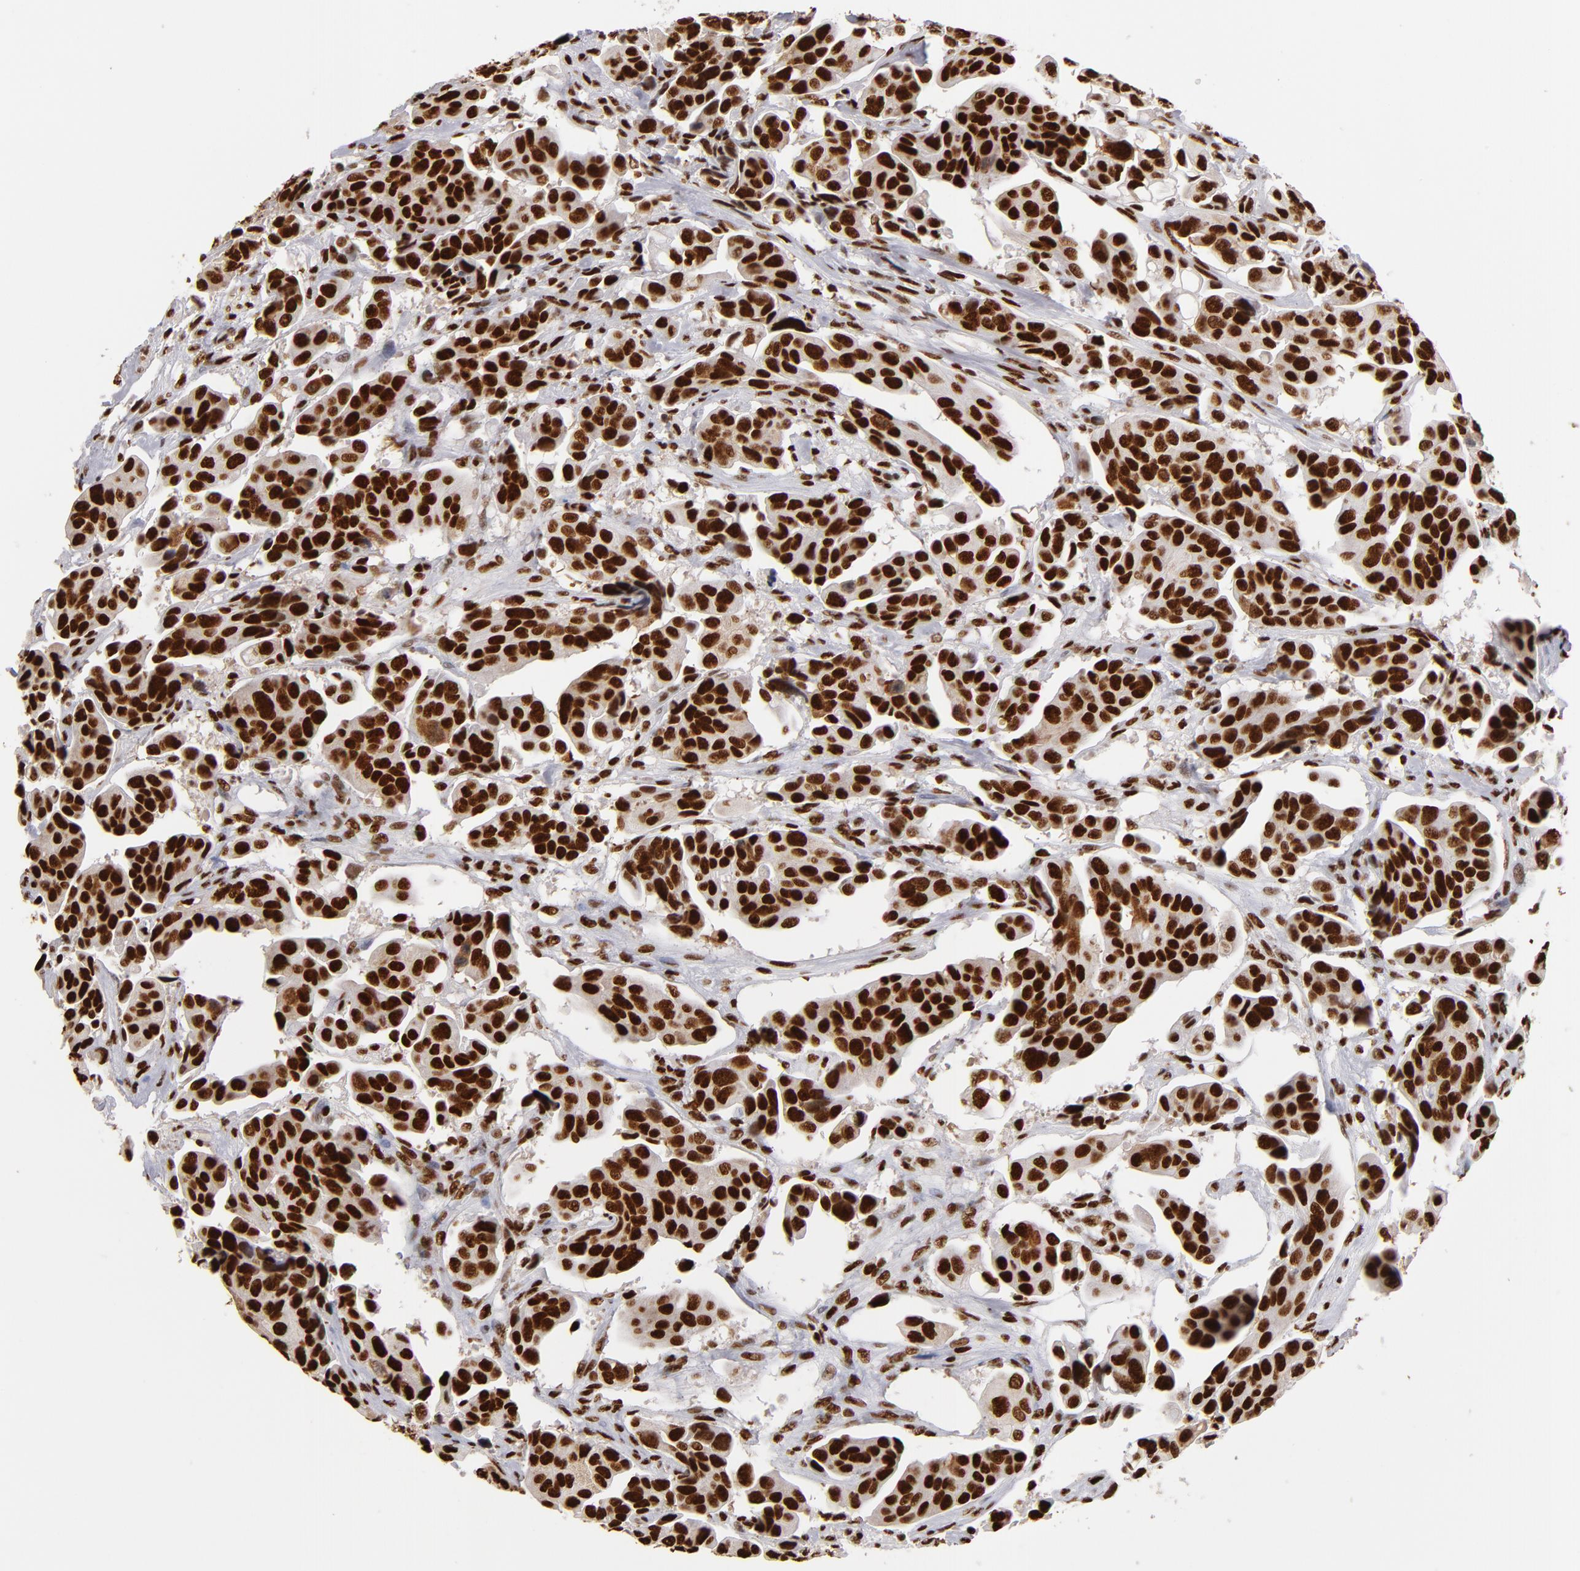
{"staining": {"intensity": "strong", "quantity": ">75%", "location": "nuclear"}, "tissue": "urothelial cancer", "cell_type": "Tumor cells", "image_type": "cancer", "snomed": [{"axis": "morphology", "description": "Adenocarcinoma, NOS"}, {"axis": "topography", "description": "Urinary bladder"}], "caption": "Immunohistochemical staining of human adenocarcinoma displays strong nuclear protein positivity in about >75% of tumor cells. Using DAB (brown) and hematoxylin (blue) stains, captured at high magnification using brightfield microscopy.", "gene": "MRE11", "patient": {"sex": "male", "age": 61}}